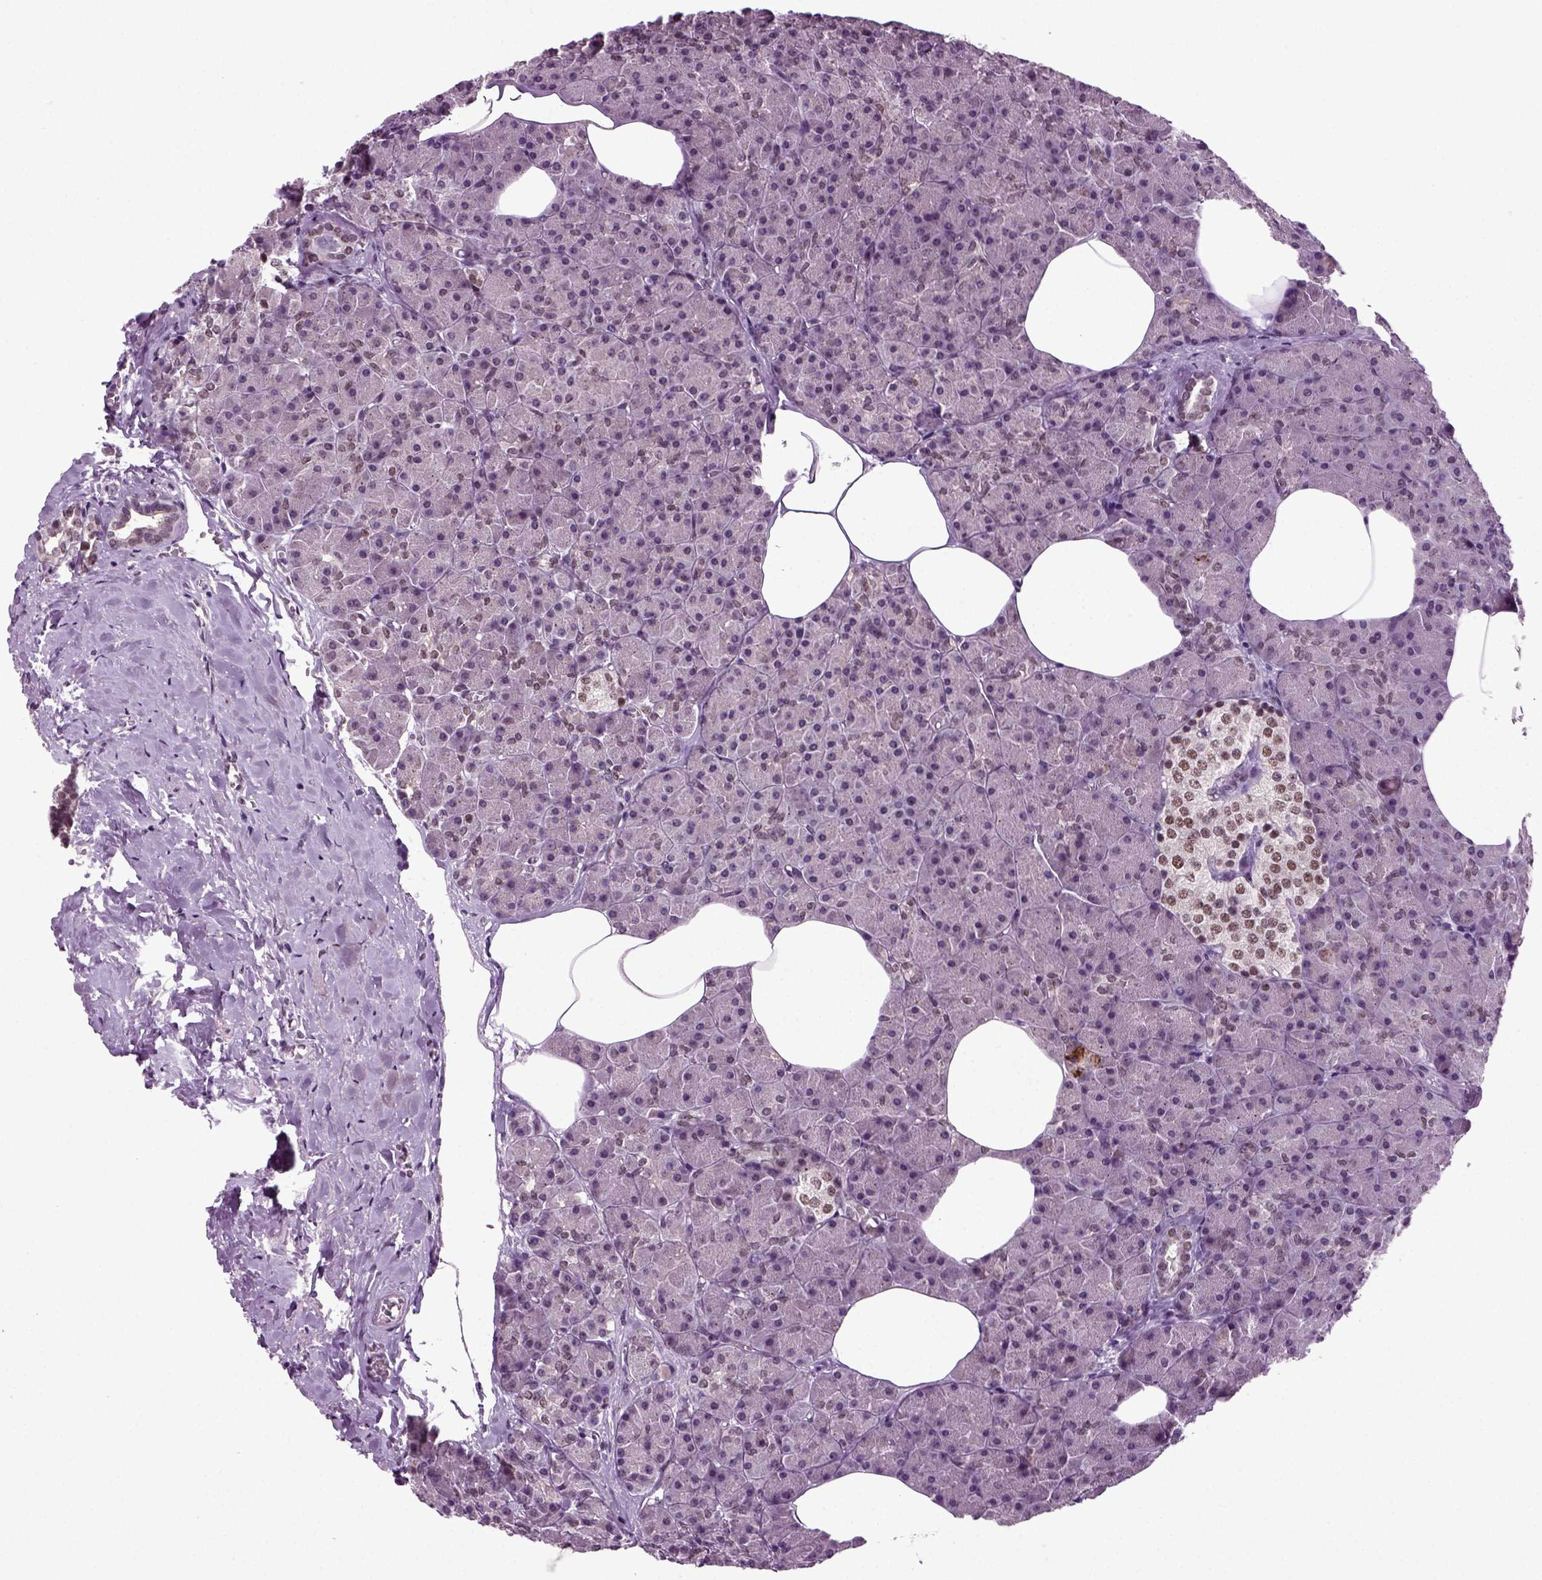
{"staining": {"intensity": "negative", "quantity": "none", "location": "none"}, "tissue": "pancreas", "cell_type": "Exocrine glandular cells", "image_type": "normal", "snomed": [{"axis": "morphology", "description": "Normal tissue, NOS"}, {"axis": "topography", "description": "Pancreas"}], "caption": "Immunohistochemistry photomicrograph of unremarkable human pancreas stained for a protein (brown), which reveals no staining in exocrine glandular cells. (DAB (3,3'-diaminobenzidine) IHC visualized using brightfield microscopy, high magnification).", "gene": "RCOR3", "patient": {"sex": "female", "age": 45}}